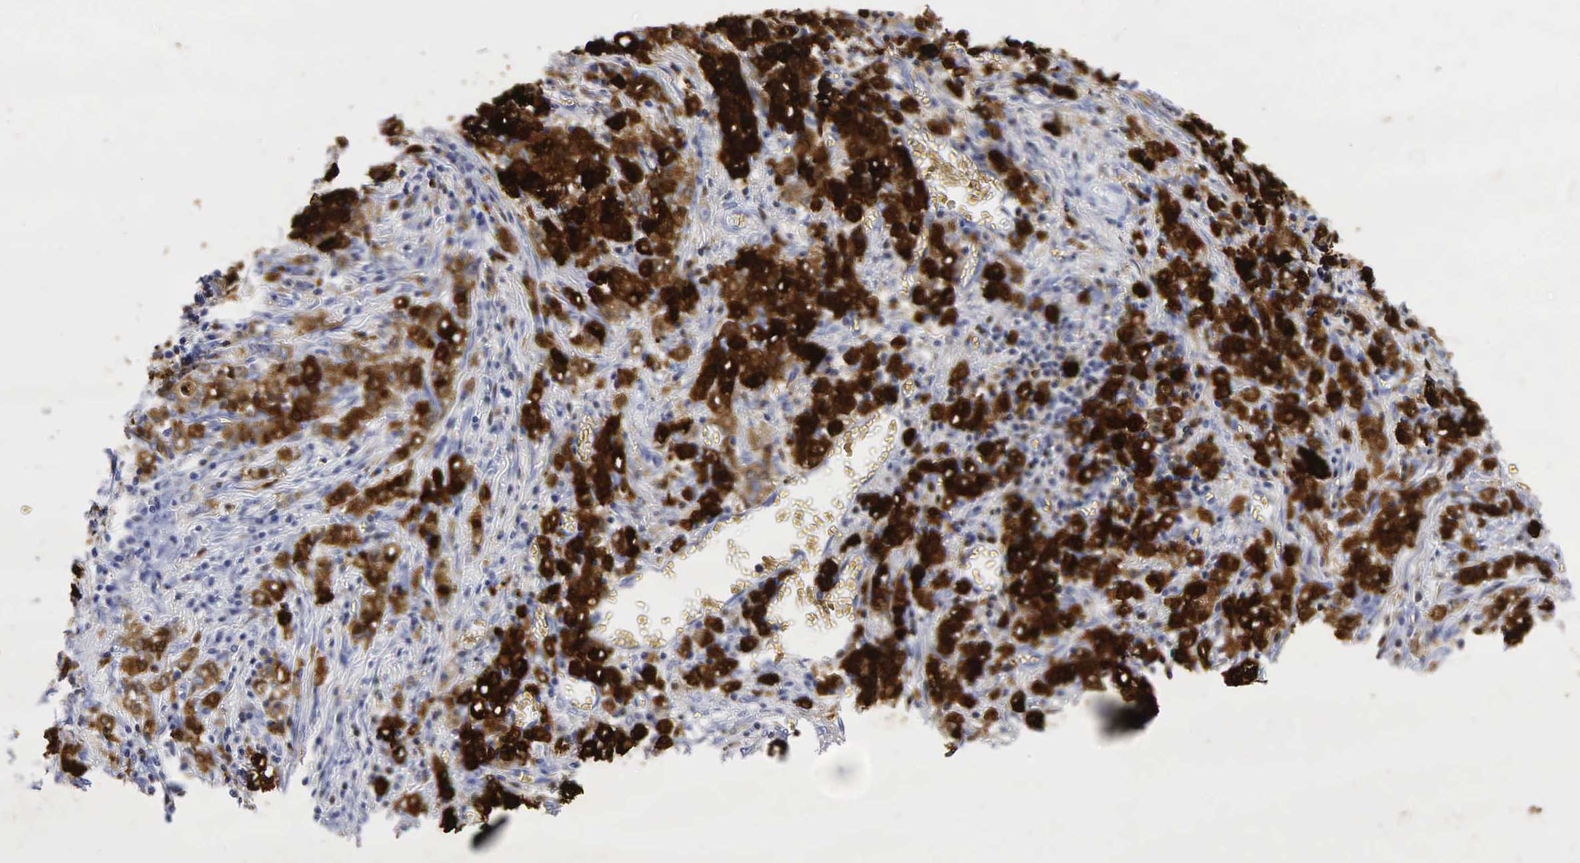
{"staining": {"intensity": "strong", "quantity": ">75%", "location": "cytoplasmic/membranous"}, "tissue": "stomach cancer", "cell_type": "Tumor cells", "image_type": "cancer", "snomed": [{"axis": "morphology", "description": "Adenocarcinoma, NOS"}, {"axis": "topography", "description": "Stomach"}], "caption": "Brown immunohistochemical staining in stomach cancer shows strong cytoplasmic/membranous positivity in approximately >75% of tumor cells.", "gene": "LYZ", "patient": {"sex": "male", "age": 72}}